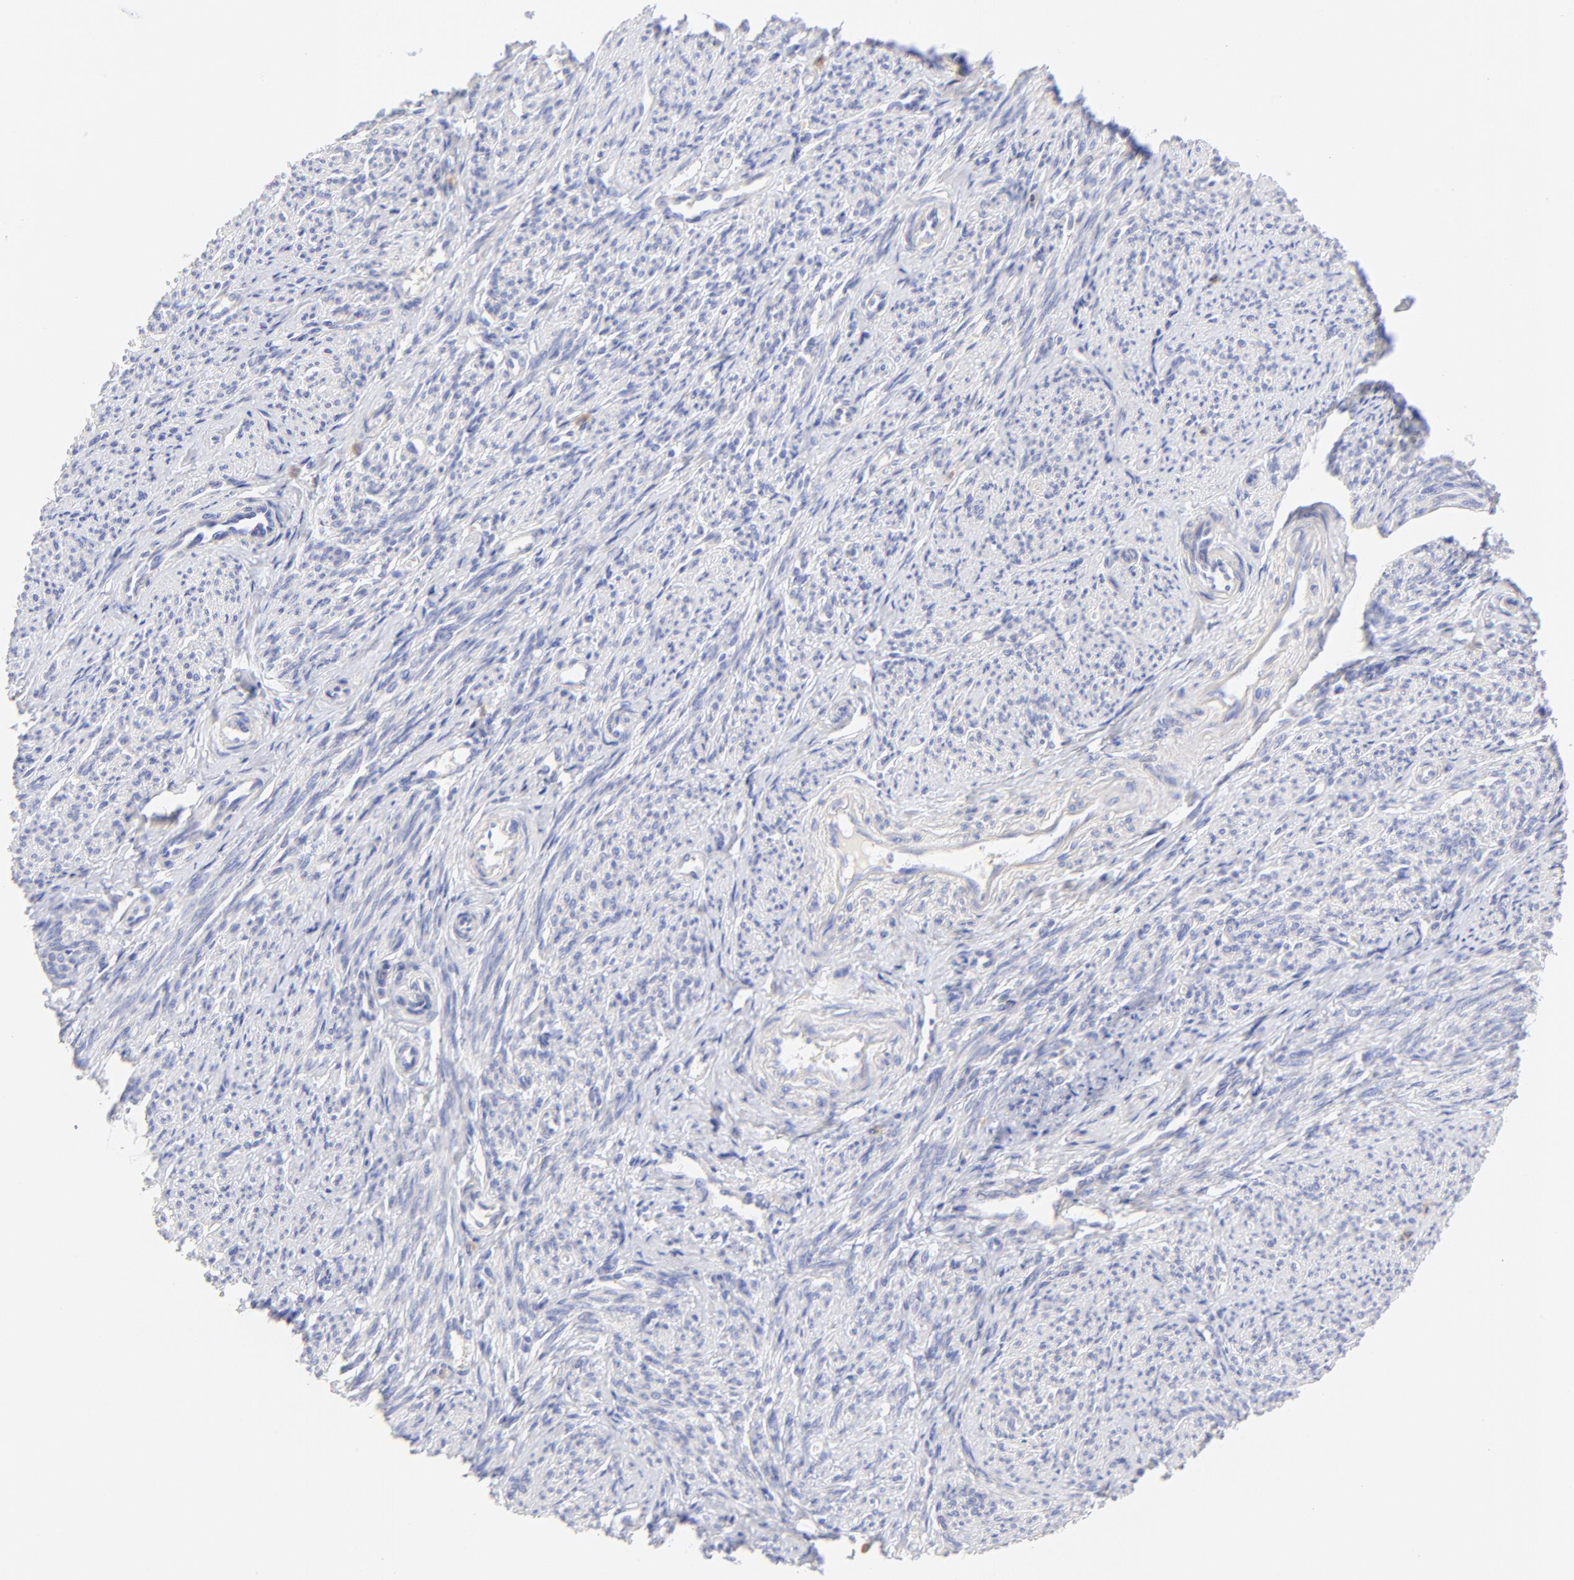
{"staining": {"intensity": "negative", "quantity": "none", "location": "none"}, "tissue": "smooth muscle", "cell_type": "Smooth muscle cells", "image_type": "normal", "snomed": [{"axis": "morphology", "description": "Normal tissue, NOS"}, {"axis": "topography", "description": "Smooth muscle"}], "caption": "Smooth muscle cells show no significant protein expression in unremarkable smooth muscle. Brightfield microscopy of IHC stained with DAB (brown) and hematoxylin (blue), captured at high magnification.", "gene": "EBP", "patient": {"sex": "female", "age": 65}}